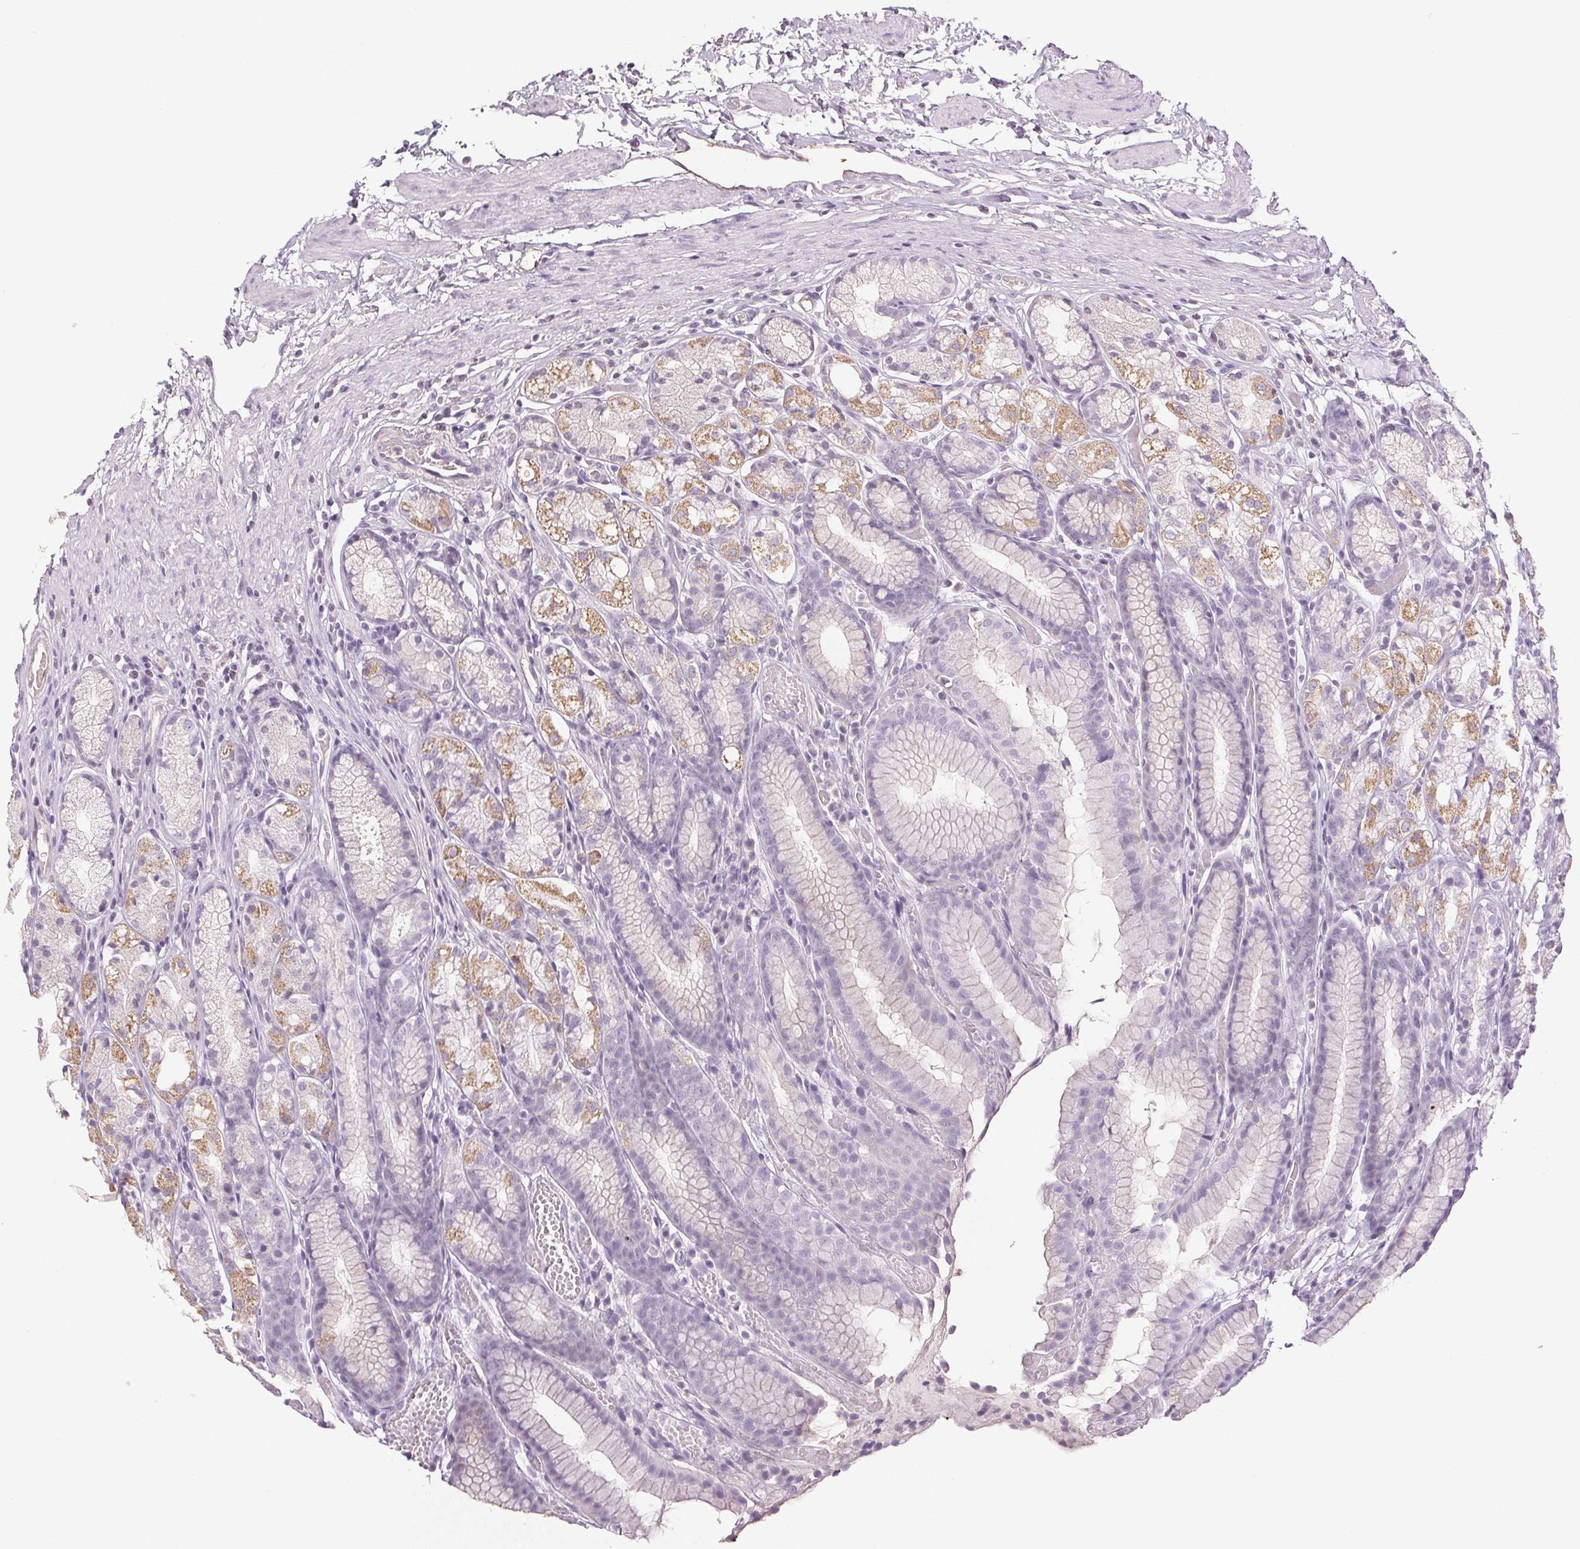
{"staining": {"intensity": "moderate", "quantity": "<25%", "location": "cytoplasmic/membranous"}, "tissue": "stomach", "cell_type": "Glandular cells", "image_type": "normal", "snomed": [{"axis": "morphology", "description": "Normal tissue, NOS"}, {"axis": "topography", "description": "Stomach"}], "caption": "About <25% of glandular cells in benign stomach demonstrate moderate cytoplasmic/membranous protein staining as visualized by brown immunohistochemical staining.", "gene": "COL7A1", "patient": {"sex": "male", "age": 70}}